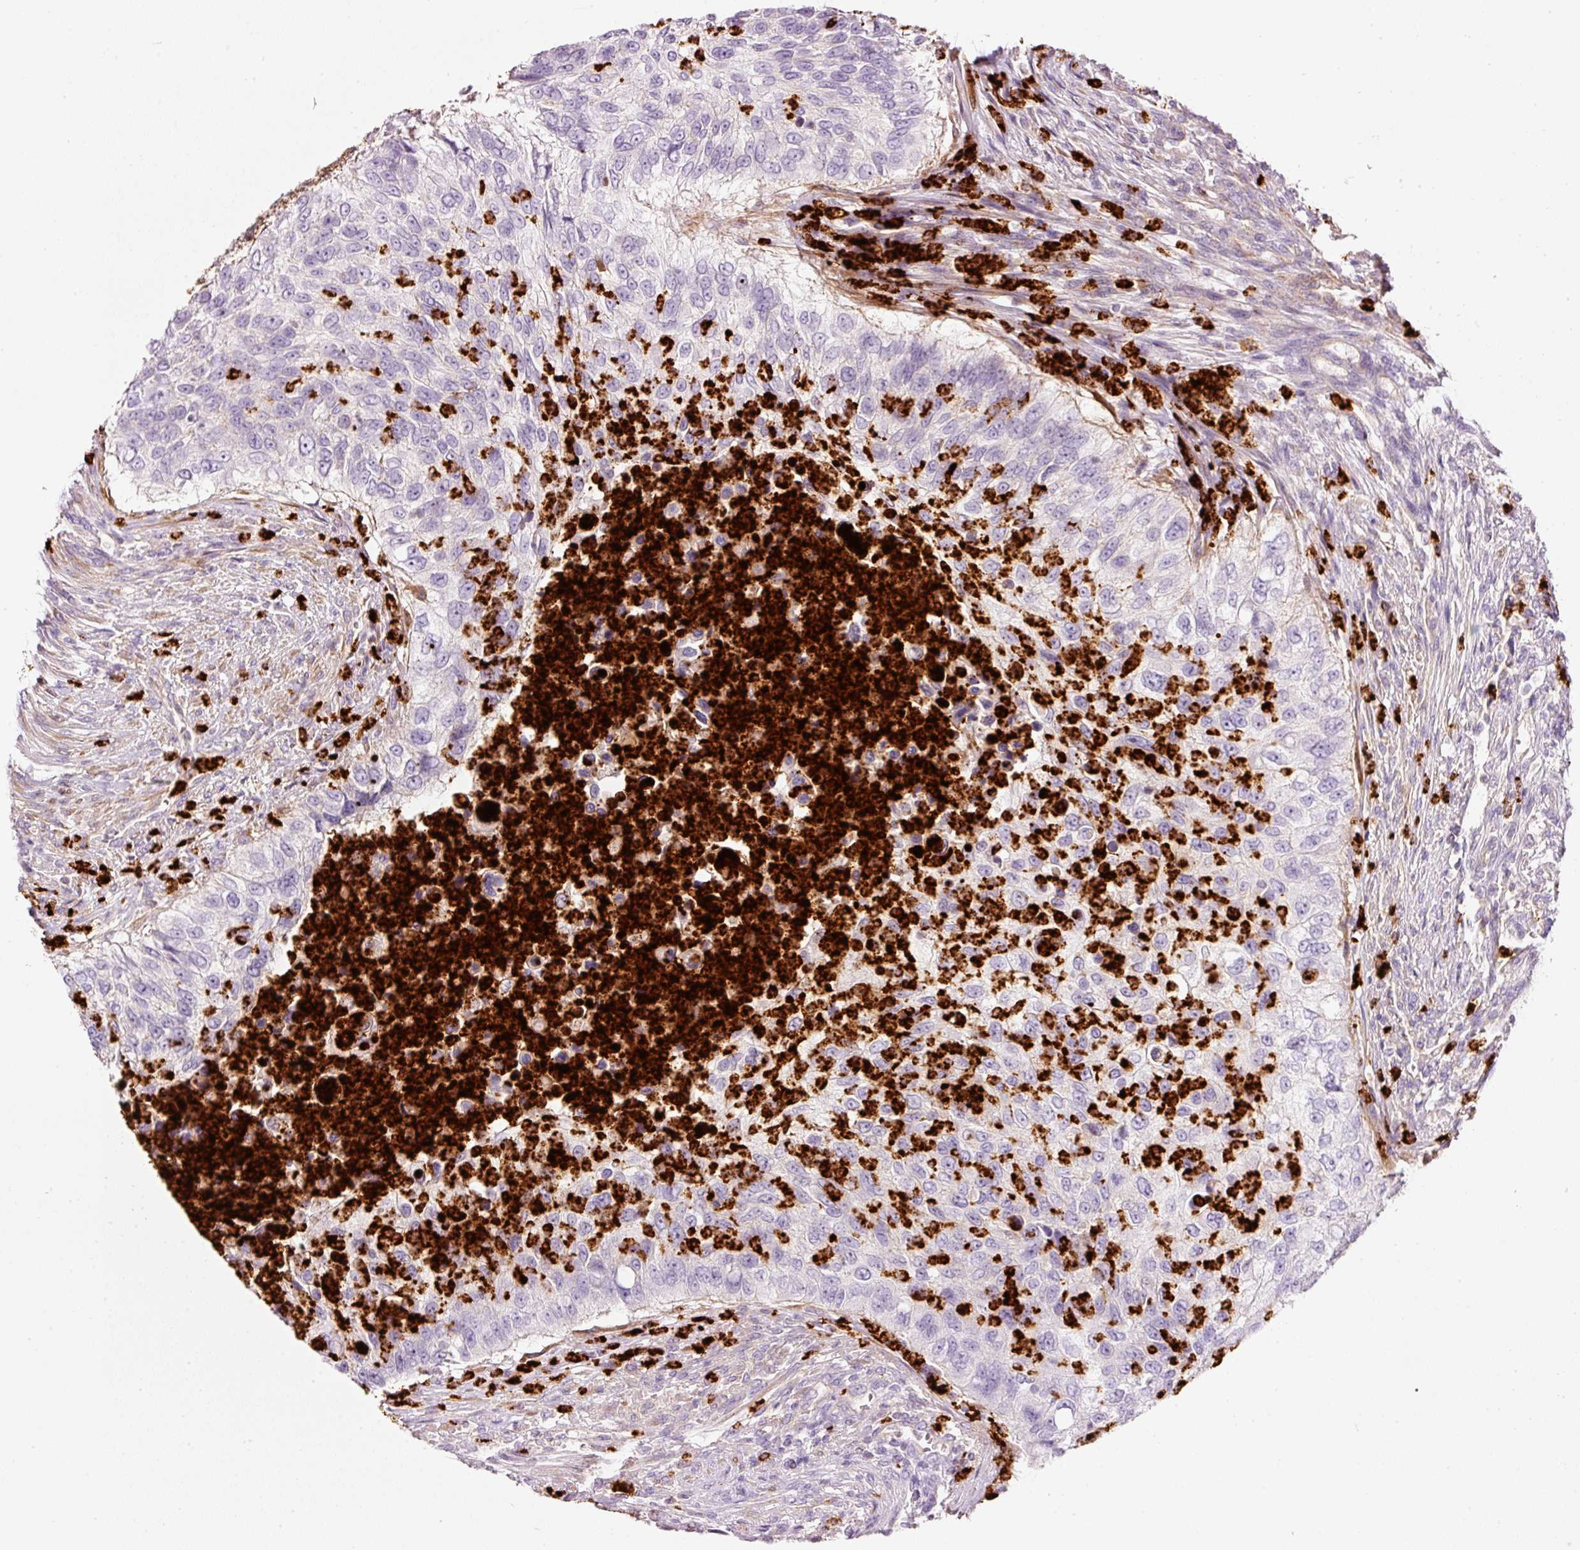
{"staining": {"intensity": "negative", "quantity": "none", "location": "none"}, "tissue": "urothelial cancer", "cell_type": "Tumor cells", "image_type": "cancer", "snomed": [{"axis": "morphology", "description": "Urothelial carcinoma, High grade"}, {"axis": "topography", "description": "Urinary bladder"}], "caption": "Immunohistochemical staining of urothelial cancer reveals no significant positivity in tumor cells.", "gene": "MAP3K3", "patient": {"sex": "female", "age": 60}}